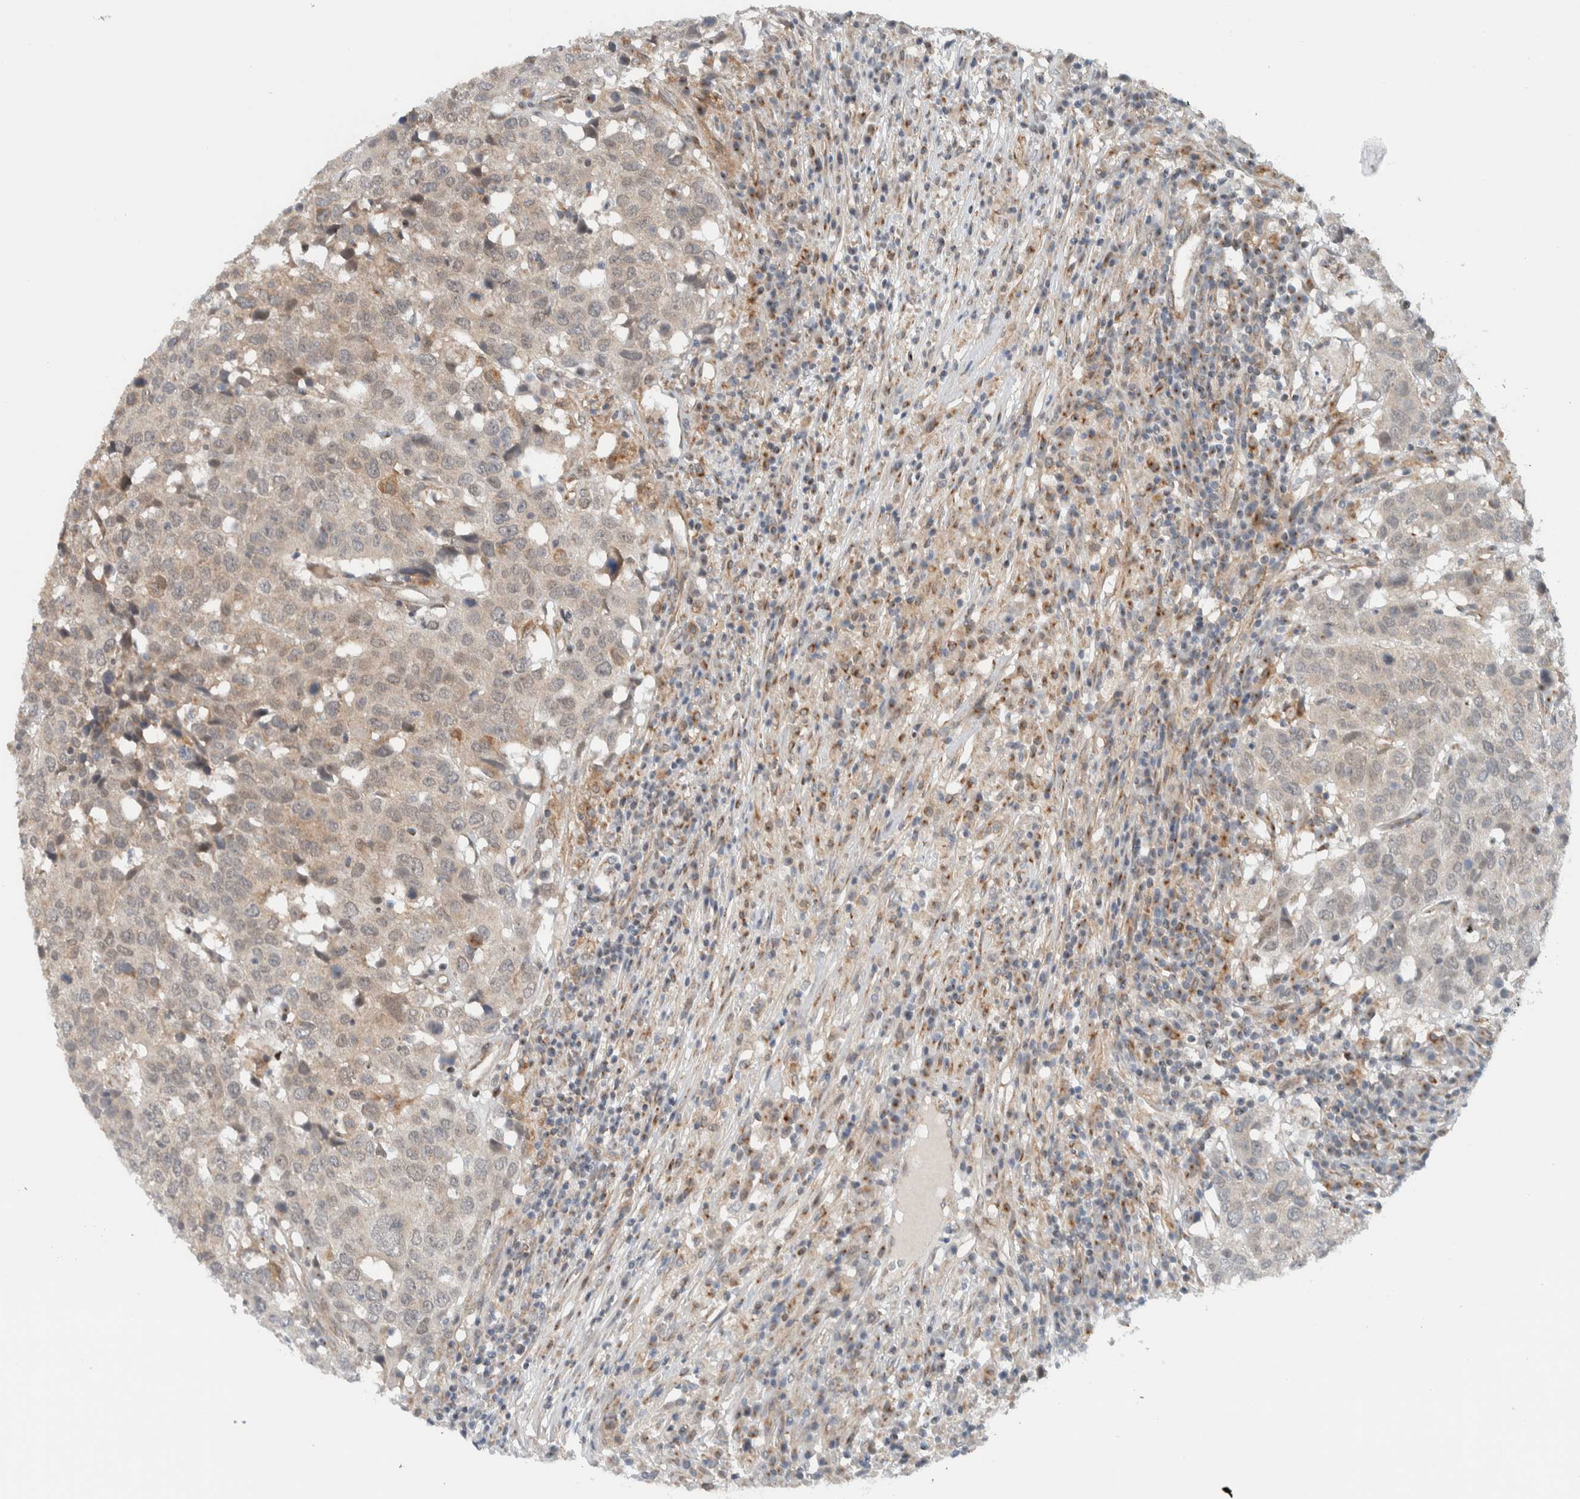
{"staining": {"intensity": "weak", "quantity": "25%-75%", "location": "cytoplasmic/membranous"}, "tissue": "head and neck cancer", "cell_type": "Tumor cells", "image_type": "cancer", "snomed": [{"axis": "morphology", "description": "Squamous cell carcinoma, NOS"}, {"axis": "topography", "description": "Head-Neck"}], "caption": "This is a histology image of immunohistochemistry (IHC) staining of head and neck squamous cell carcinoma, which shows weak staining in the cytoplasmic/membranous of tumor cells.", "gene": "RERE", "patient": {"sex": "male", "age": 66}}